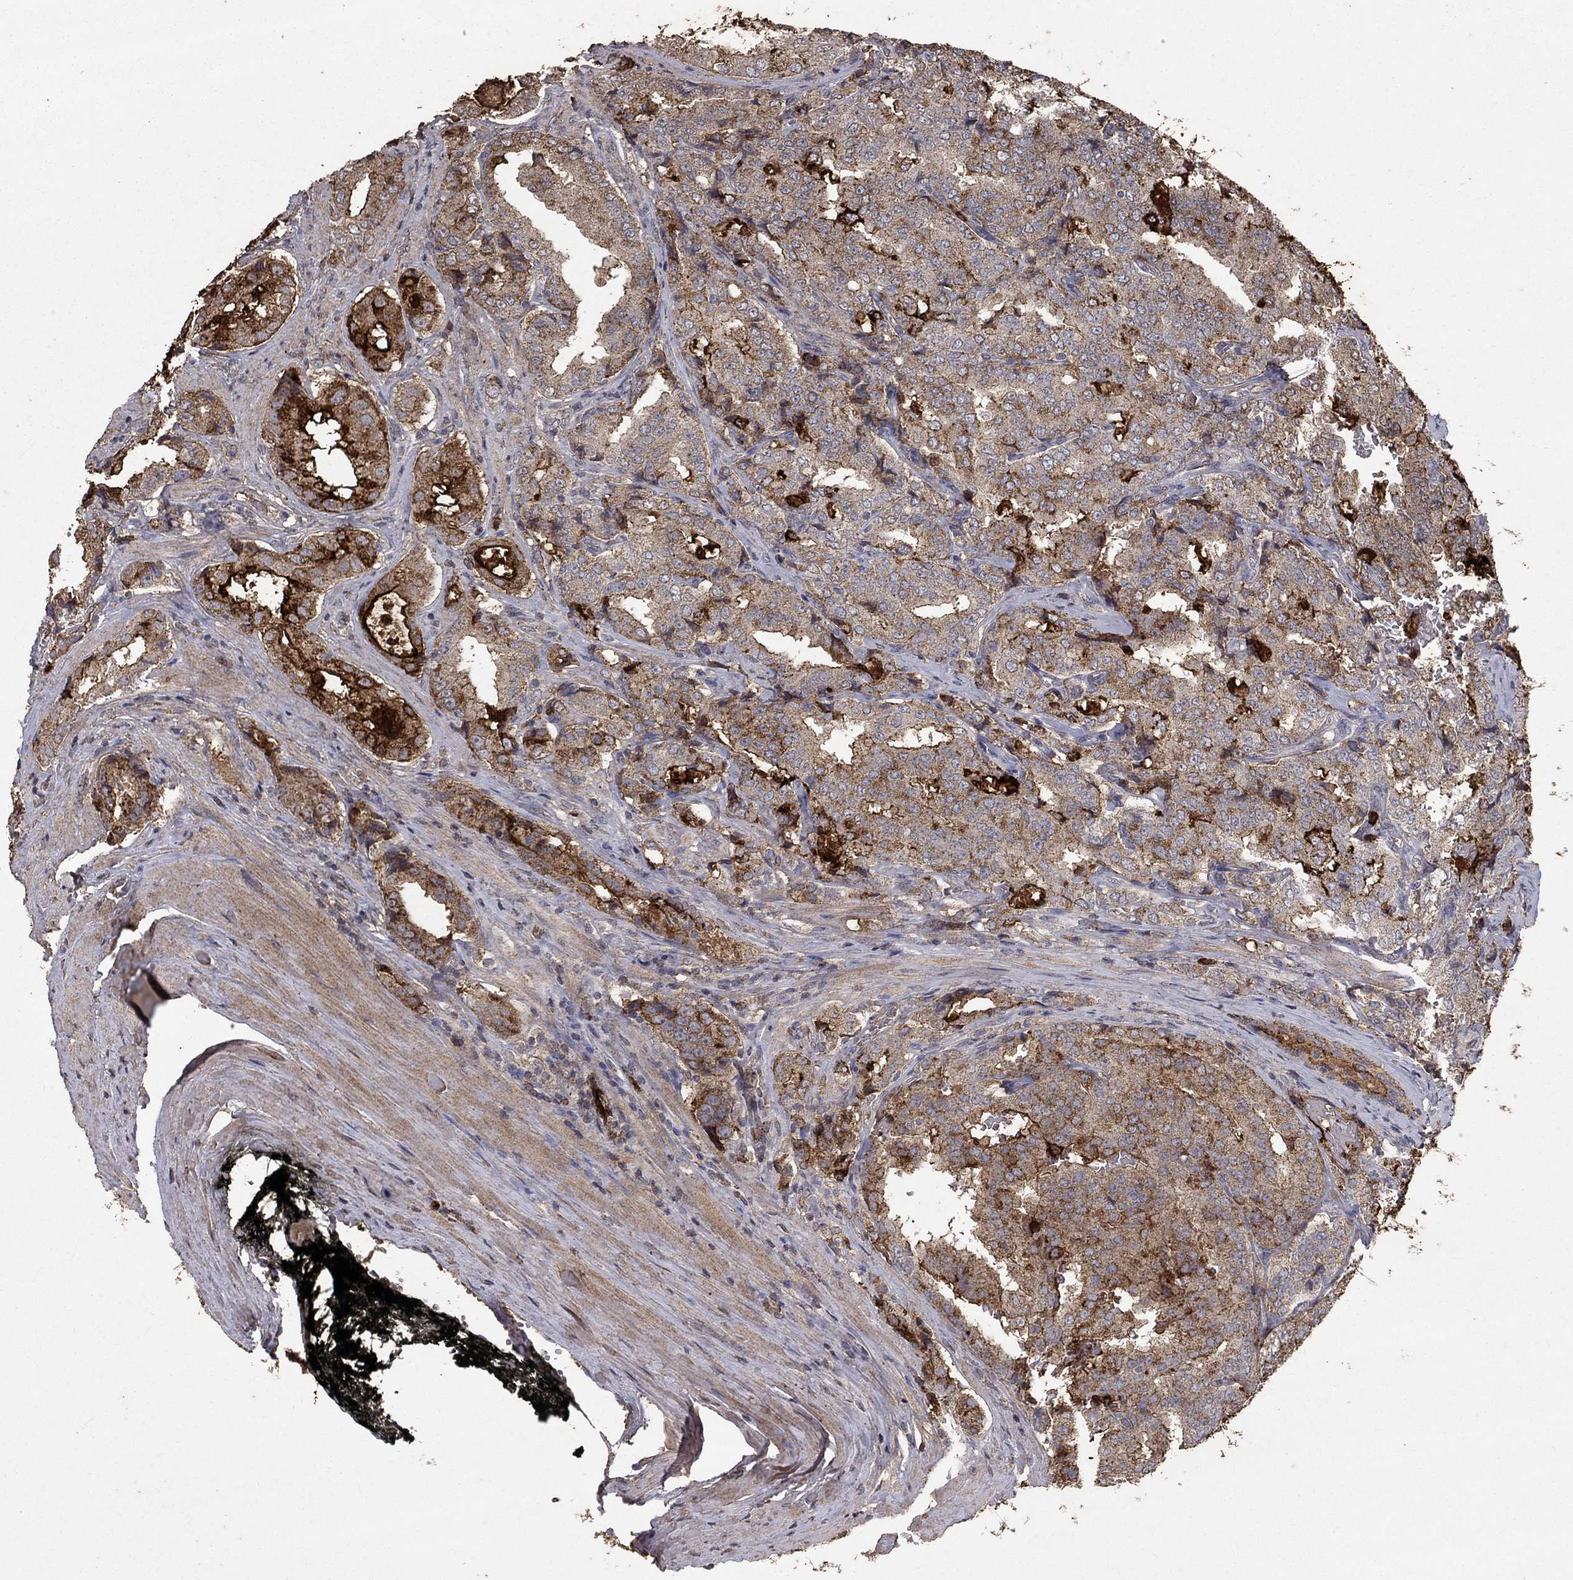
{"staining": {"intensity": "strong", "quantity": "<25%", "location": "cytoplasmic/membranous,nuclear"}, "tissue": "prostate cancer", "cell_type": "Tumor cells", "image_type": "cancer", "snomed": [{"axis": "morphology", "description": "Adenocarcinoma, NOS"}, {"axis": "topography", "description": "Prostate"}], "caption": "Tumor cells display medium levels of strong cytoplasmic/membranous and nuclear staining in approximately <25% of cells in prostate cancer (adenocarcinoma).", "gene": "CD24", "patient": {"sex": "male", "age": 65}}